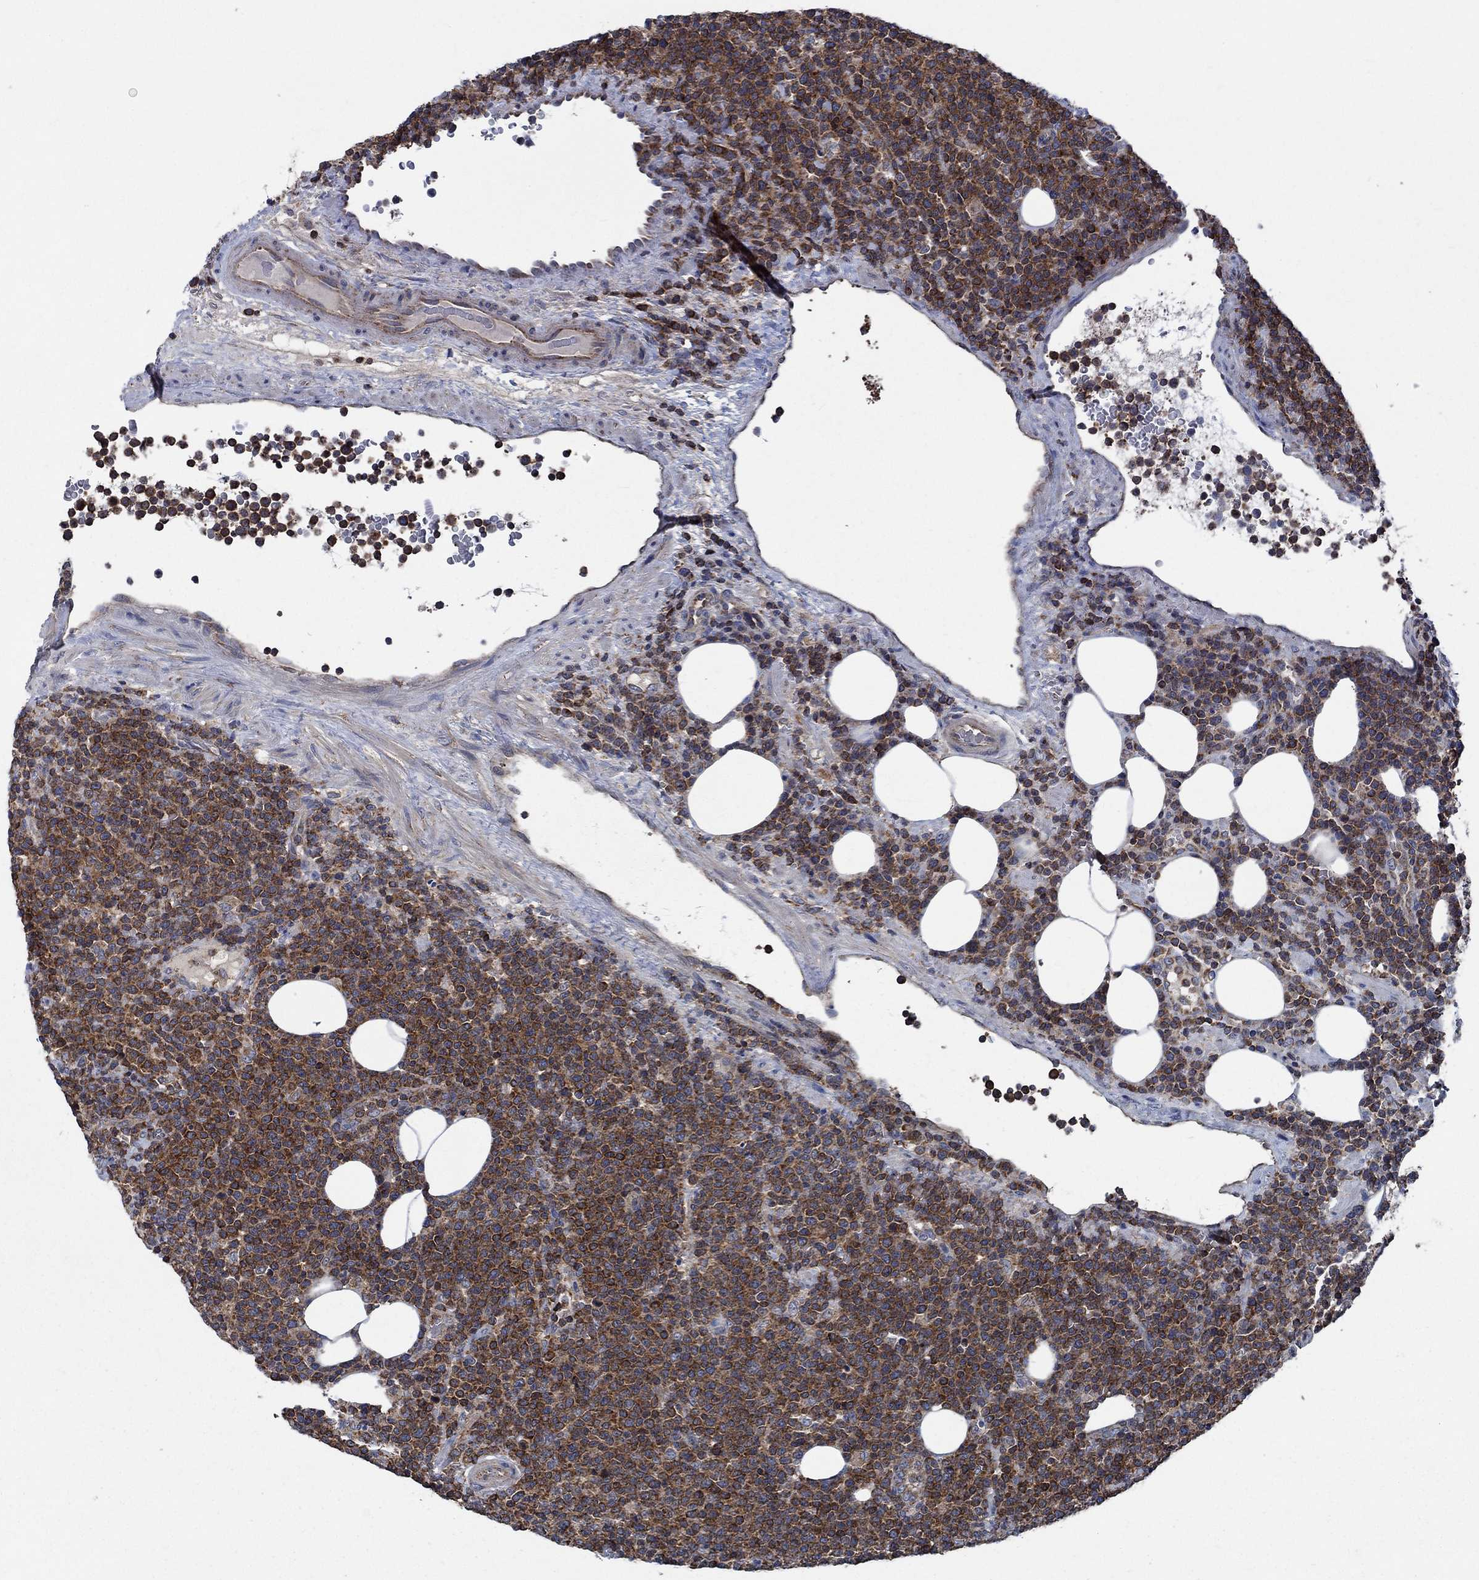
{"staining": {"intensity": "moderate", "quantity": ">75%", "location": "cytoplasmic/membranous"}, "tissue": "lymphoma", "cell_type": "Tumor cells", "image_type": "cancer", "snomed": [{"axis": "morphology", "description": "Malignant lymphoma, non-Hodgkin's type, High grade"}, {"axis": "topography", "description": "Lymph node"}], "caption": "Immunohistochemical staining of human high-grade malignant lymphoma, non-Hodgkin's type shows medium levels of moderate cytoplasmic/membranous protein expression in about >75% of tumor cells.", "gene": "STXBP6", "patient": {"sex": "male", "age": 61}}